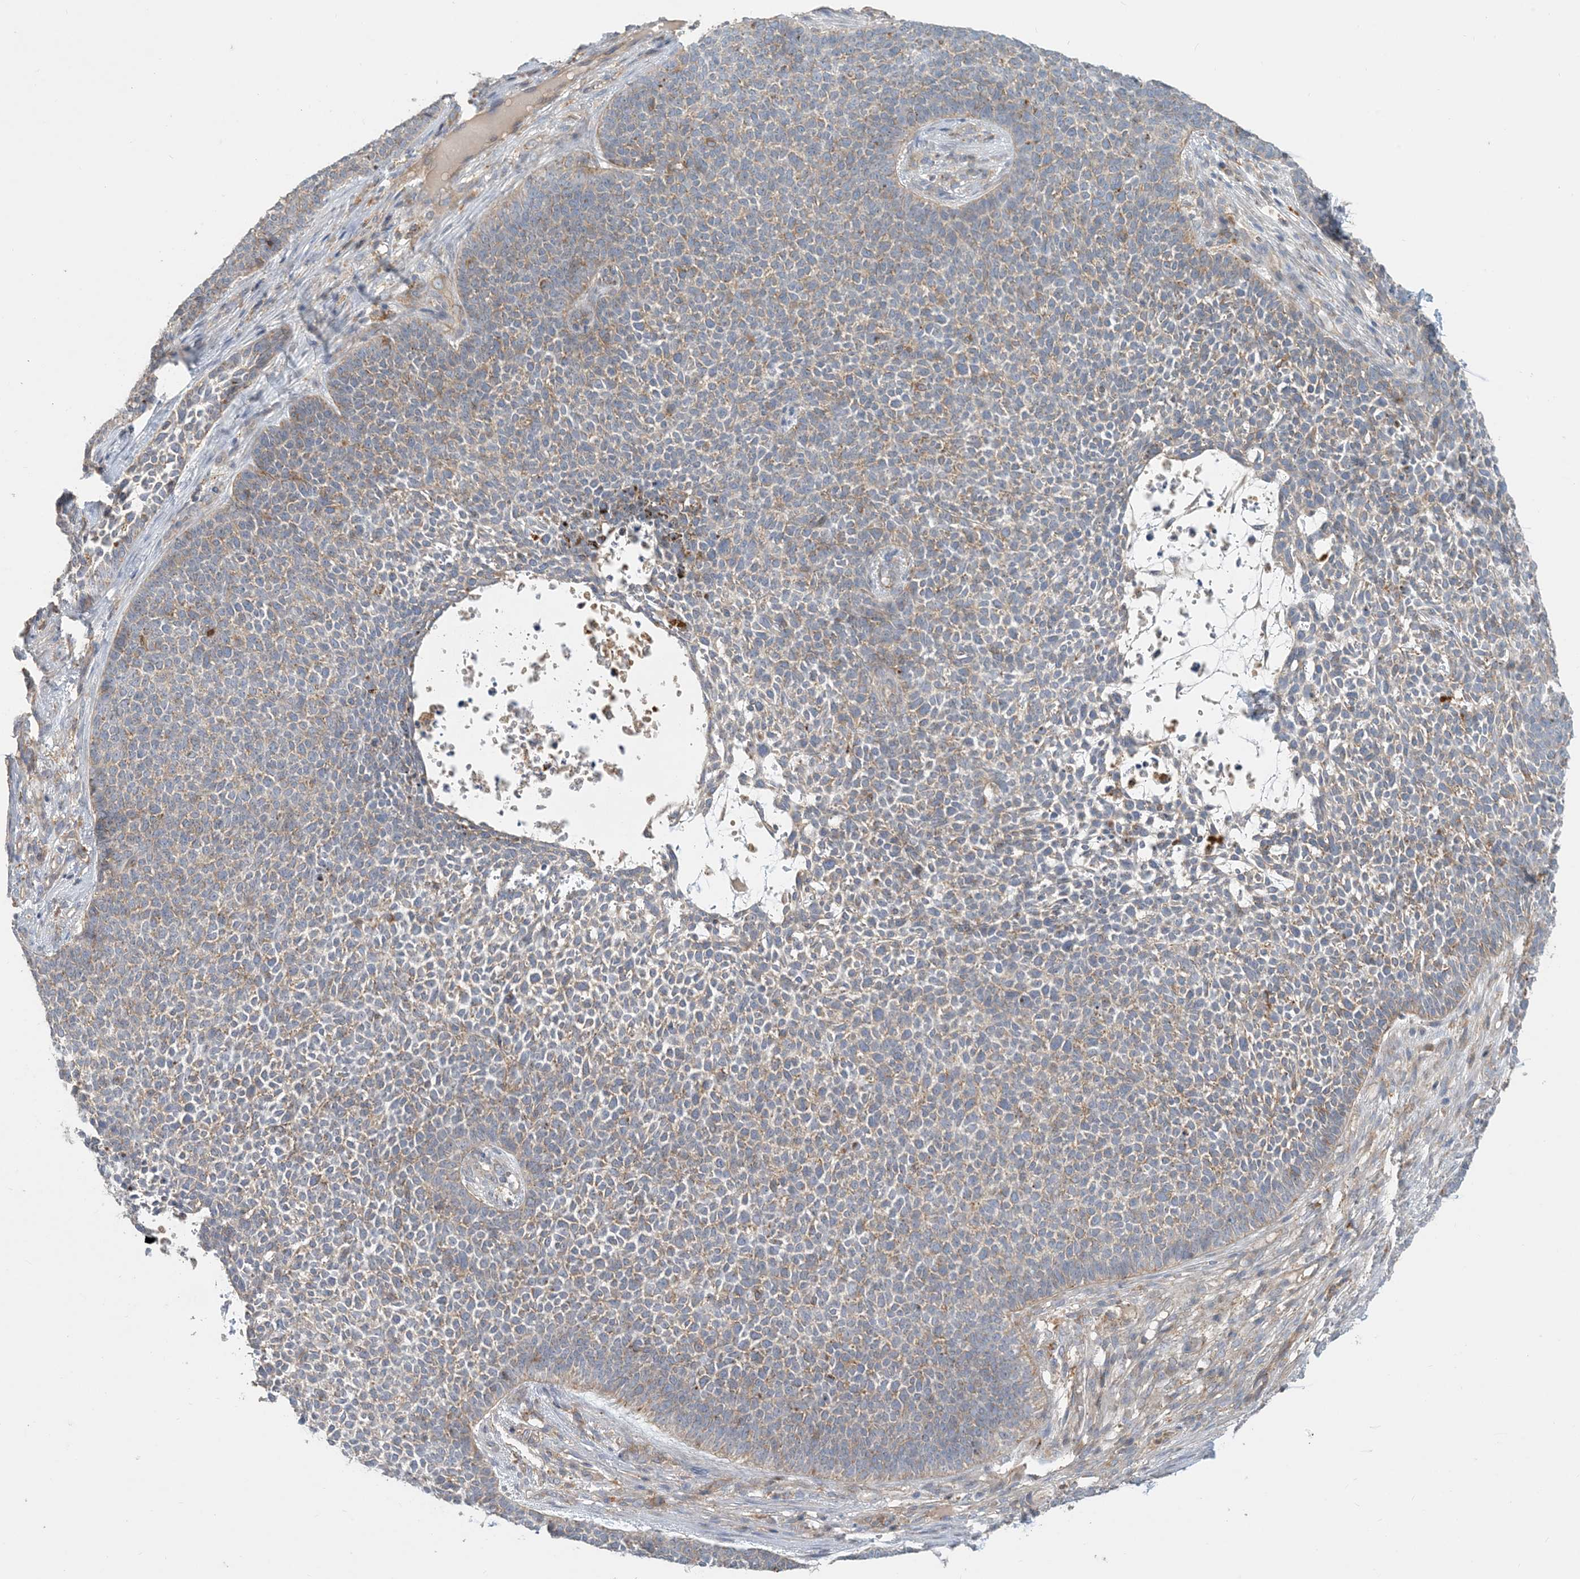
{"staining": {"intensity": "weak", "quantity": "25%-75%", "location": "cytoplasmic/membranous"}, "tissue": "skin cancer", "cell_type": "Tumor cells", "image_type": "cancer", "snomed": [{"axis": "morphology", "description": "Basal cell carcinoma"}, {"axis": "topography", "description": "Skin"}], "caption": "A high-resolution photomicrograph shows immunohistochemistry (IHC) staining of skin cancer (basal cell carcinoma), which demonstrates weak cytoplasmic/membranous staining in about 25%-75% of tumor cells.", "gene": "SPPL2A", "patient": {"sex": "female", "age": 84}}